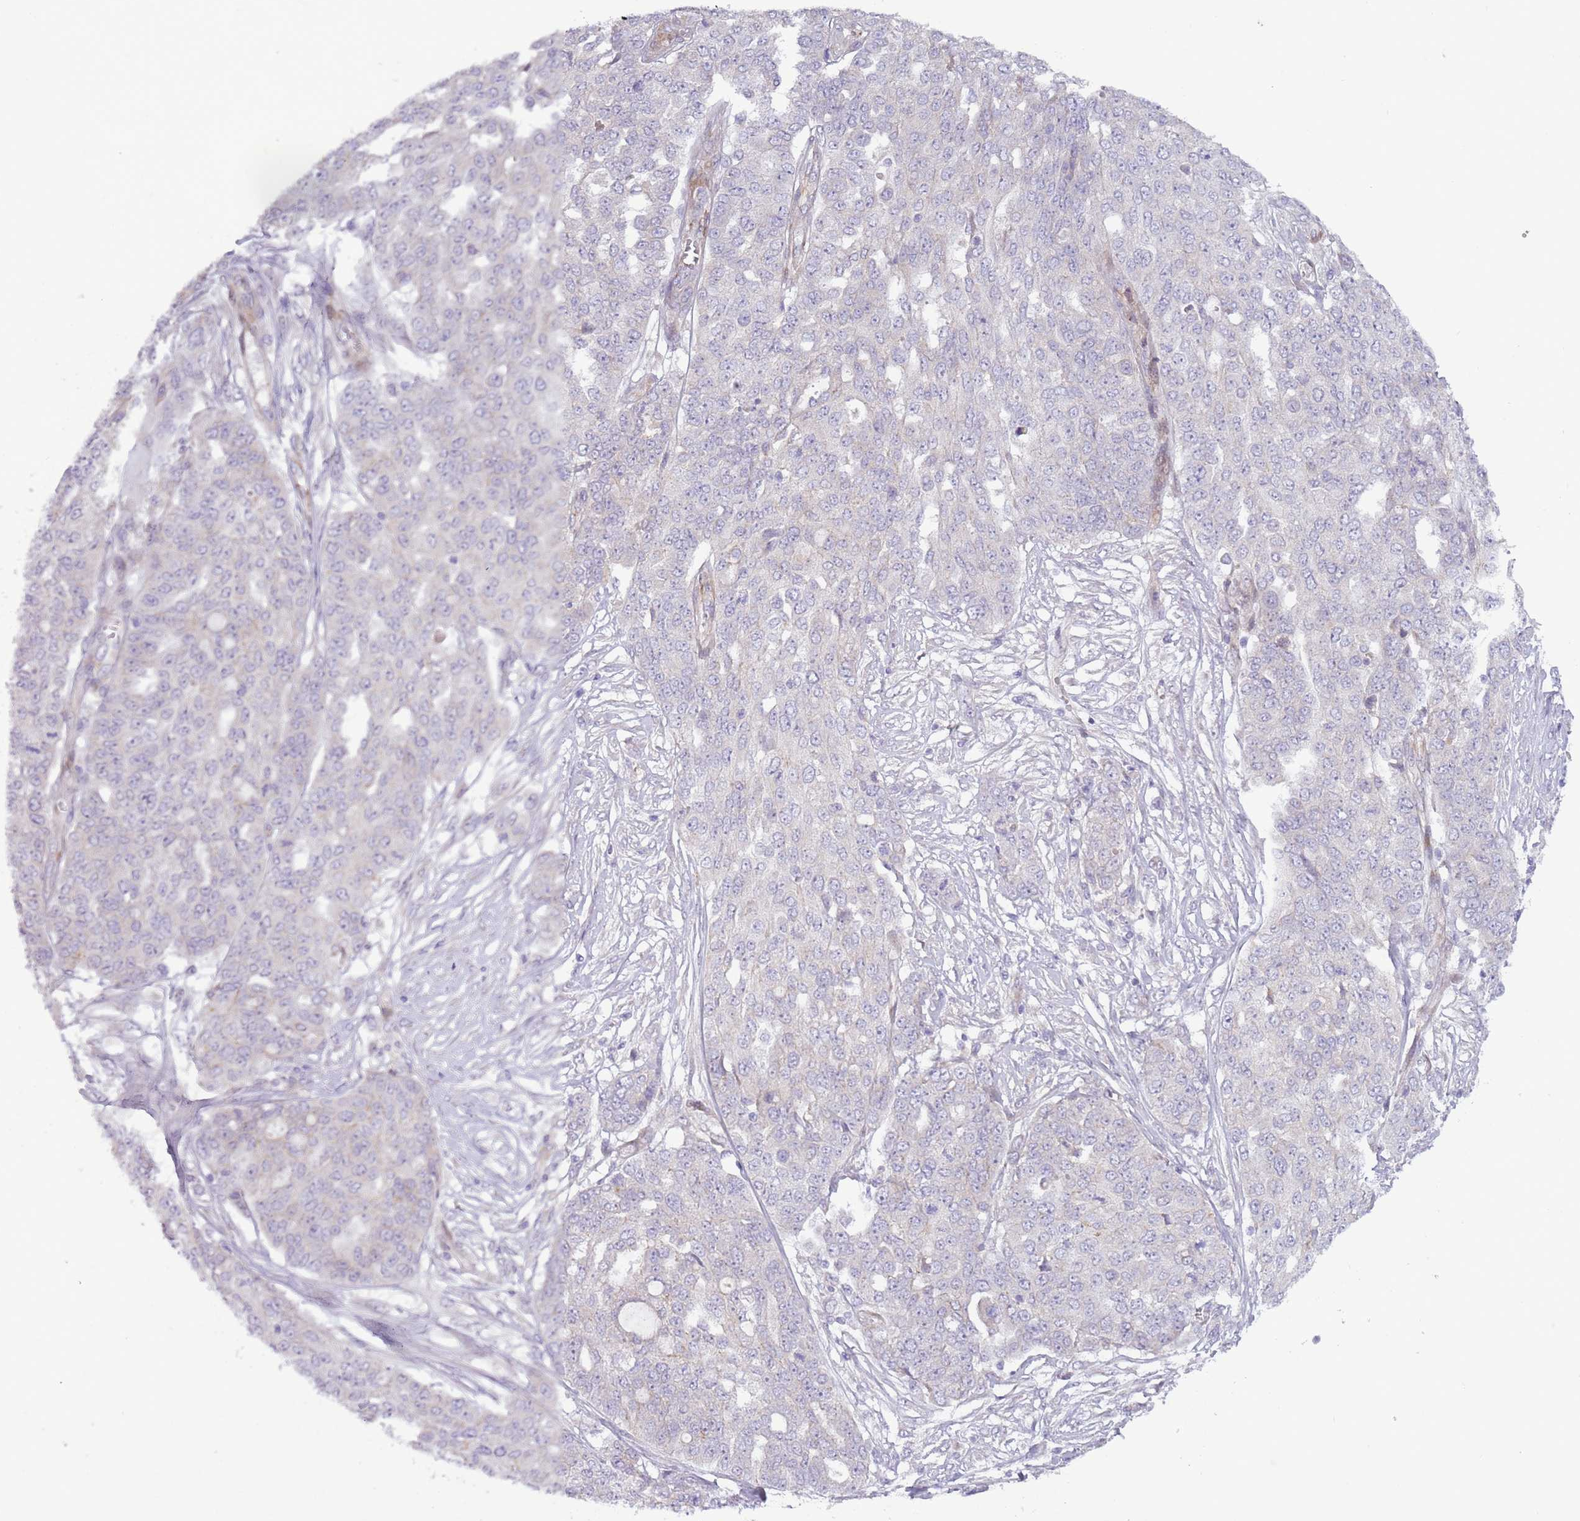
{"staining": {"intensity": "negative", "quantity": "none", "location": "none"}, "tissue": "ovarian cancer", "cell_type": "Tumor cells", "image_type": "cancer", "snomed": [{"axis": "morphology", "description": "Cystadenocarcinoma, serous, NOS"}, {"axis": "topography", "description": "Soft tissue"}, {"axis": "topography", "description": "Ovary"}], "caption": "The image reveals no staining of tumor cells in ovarian cancer (serous cystadenocarcinoma).", "gene": "MRO", "patient": {"sex": "female", "age": 57}}